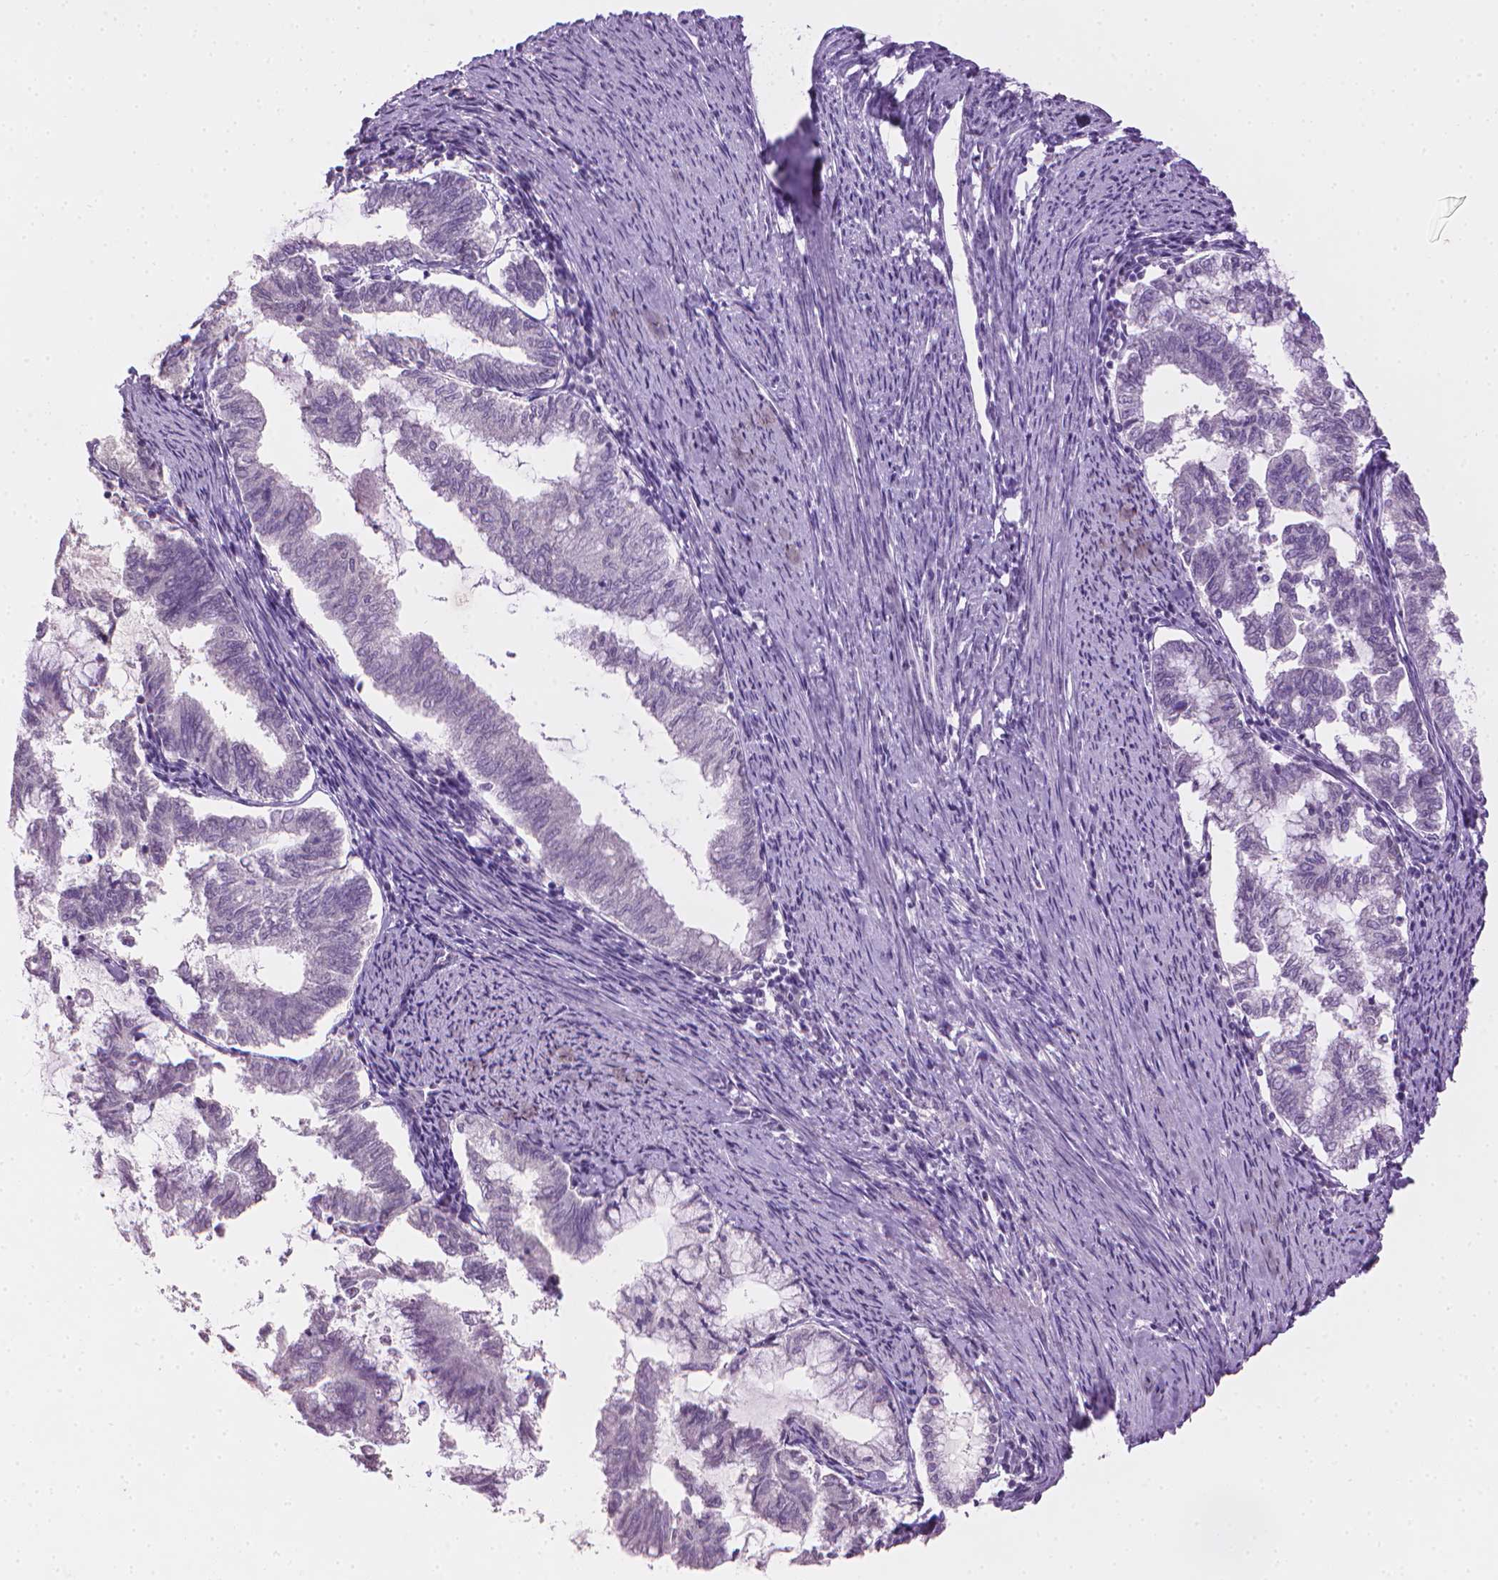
{"staining": {"intensity": "negative", "quantity": "none", "location": "none"}, "tissue": "endometrial cancer", "cell_type": "Tumor cells", "image_type": "cancer", "snomed": [{"axis": "morphology", "description": "Adenocarcinoma, NOS"}, {"axis": "topography", "description": "Endometrium"}], "caption": "Tumor cells are negative for brown protein staining in endometrial cancer.", "gene": "MLANA", "patient": {"sex": "female", "age": 79}}